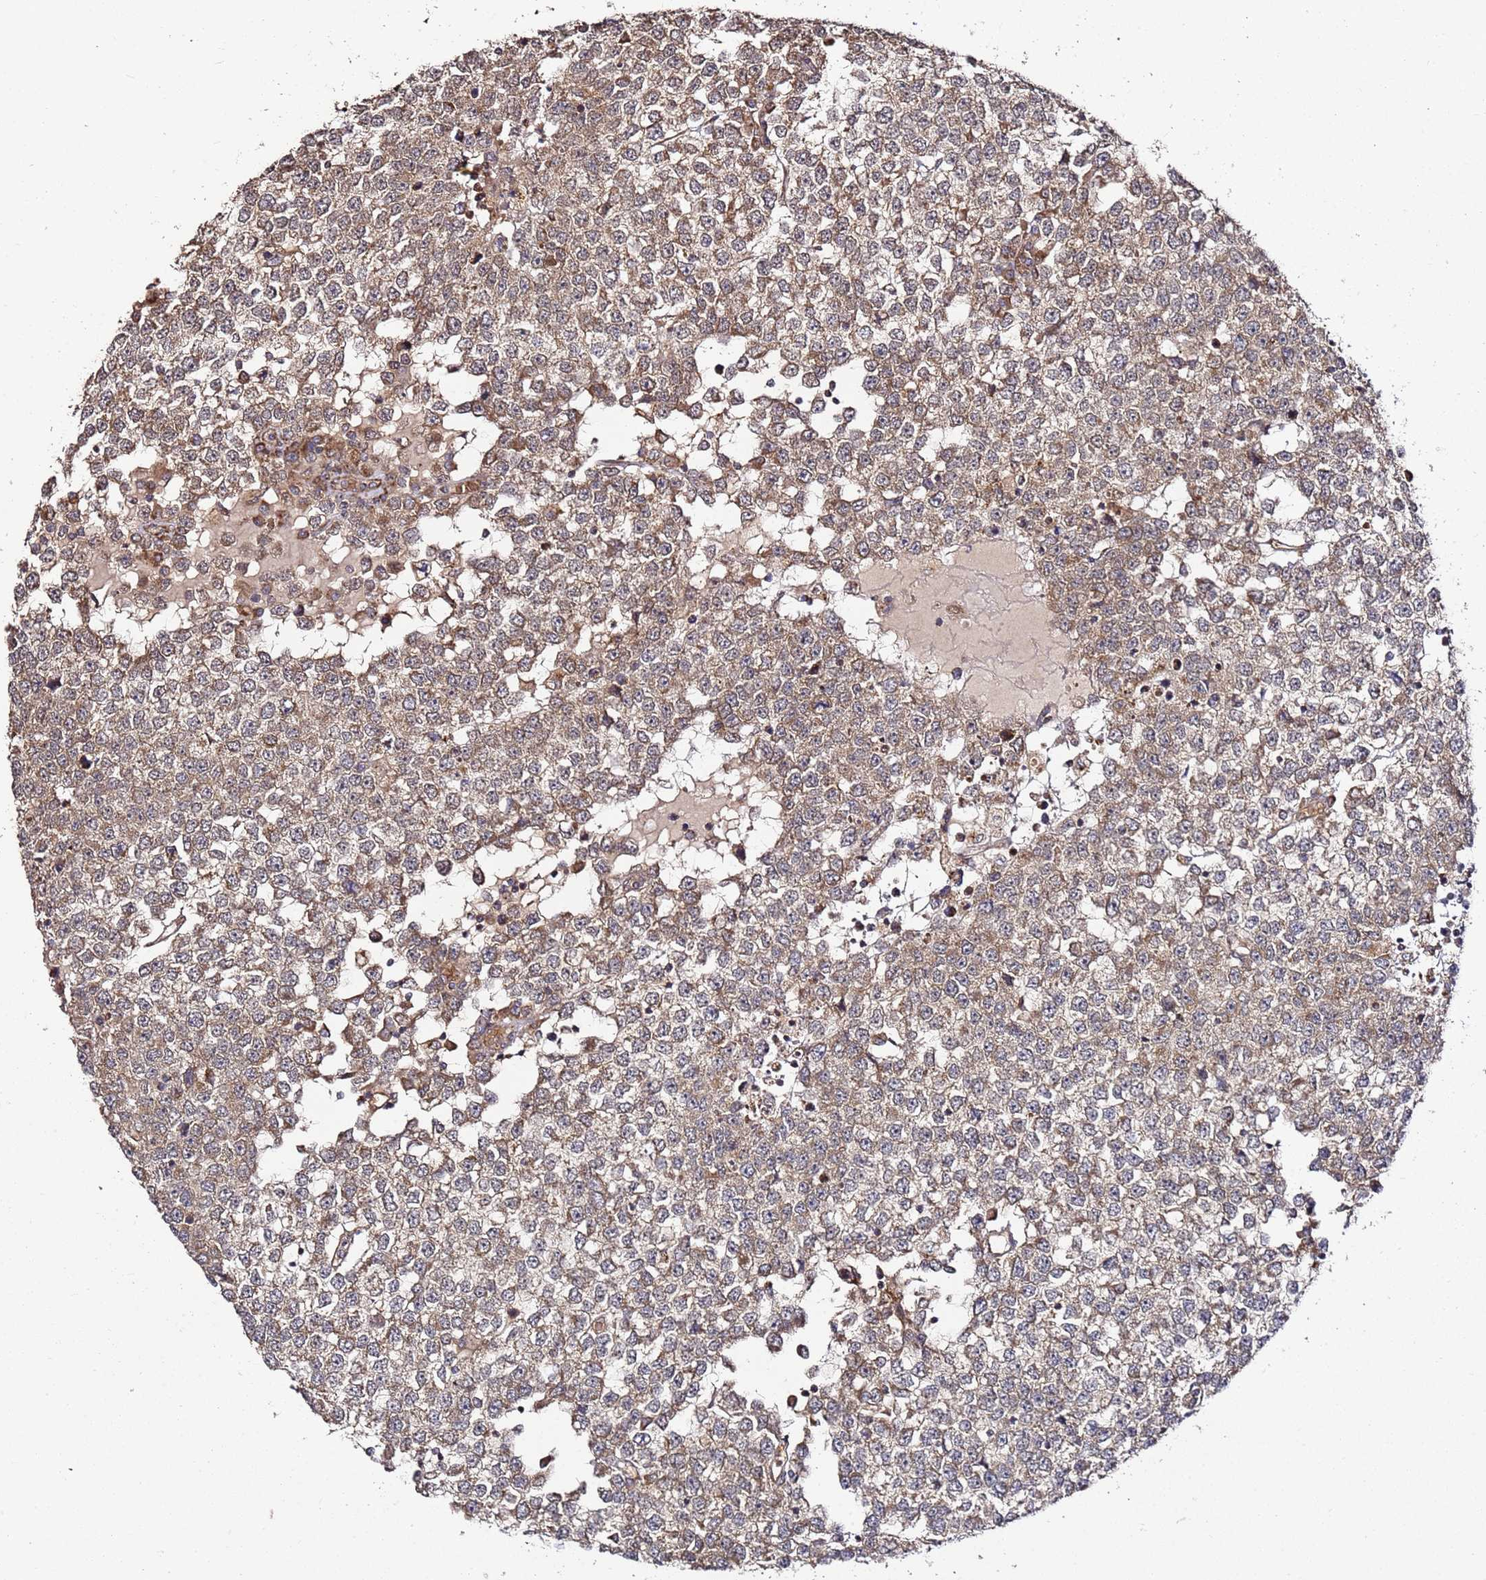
{"staining": {"intensity": "moderate", "quantity": "25%-75%", "location": "cytoplasmic/membranous"}, "tissue": "testis cancer", "cell_type": "Tumor cells", "image_type": "cancer", "snomed": [{"axis": "morphology", "description": "Seminoma, NOS"}, {"axis": "topography", "description": "Testis"}], "caption": "Protein expression analysis of human testis seminoma reveals moderate cytoplasmic/membranous staining in about 25%-75% of tumor cells.", "gene": "TM2D2", "patient": {"sex": "male", "age": 65}}